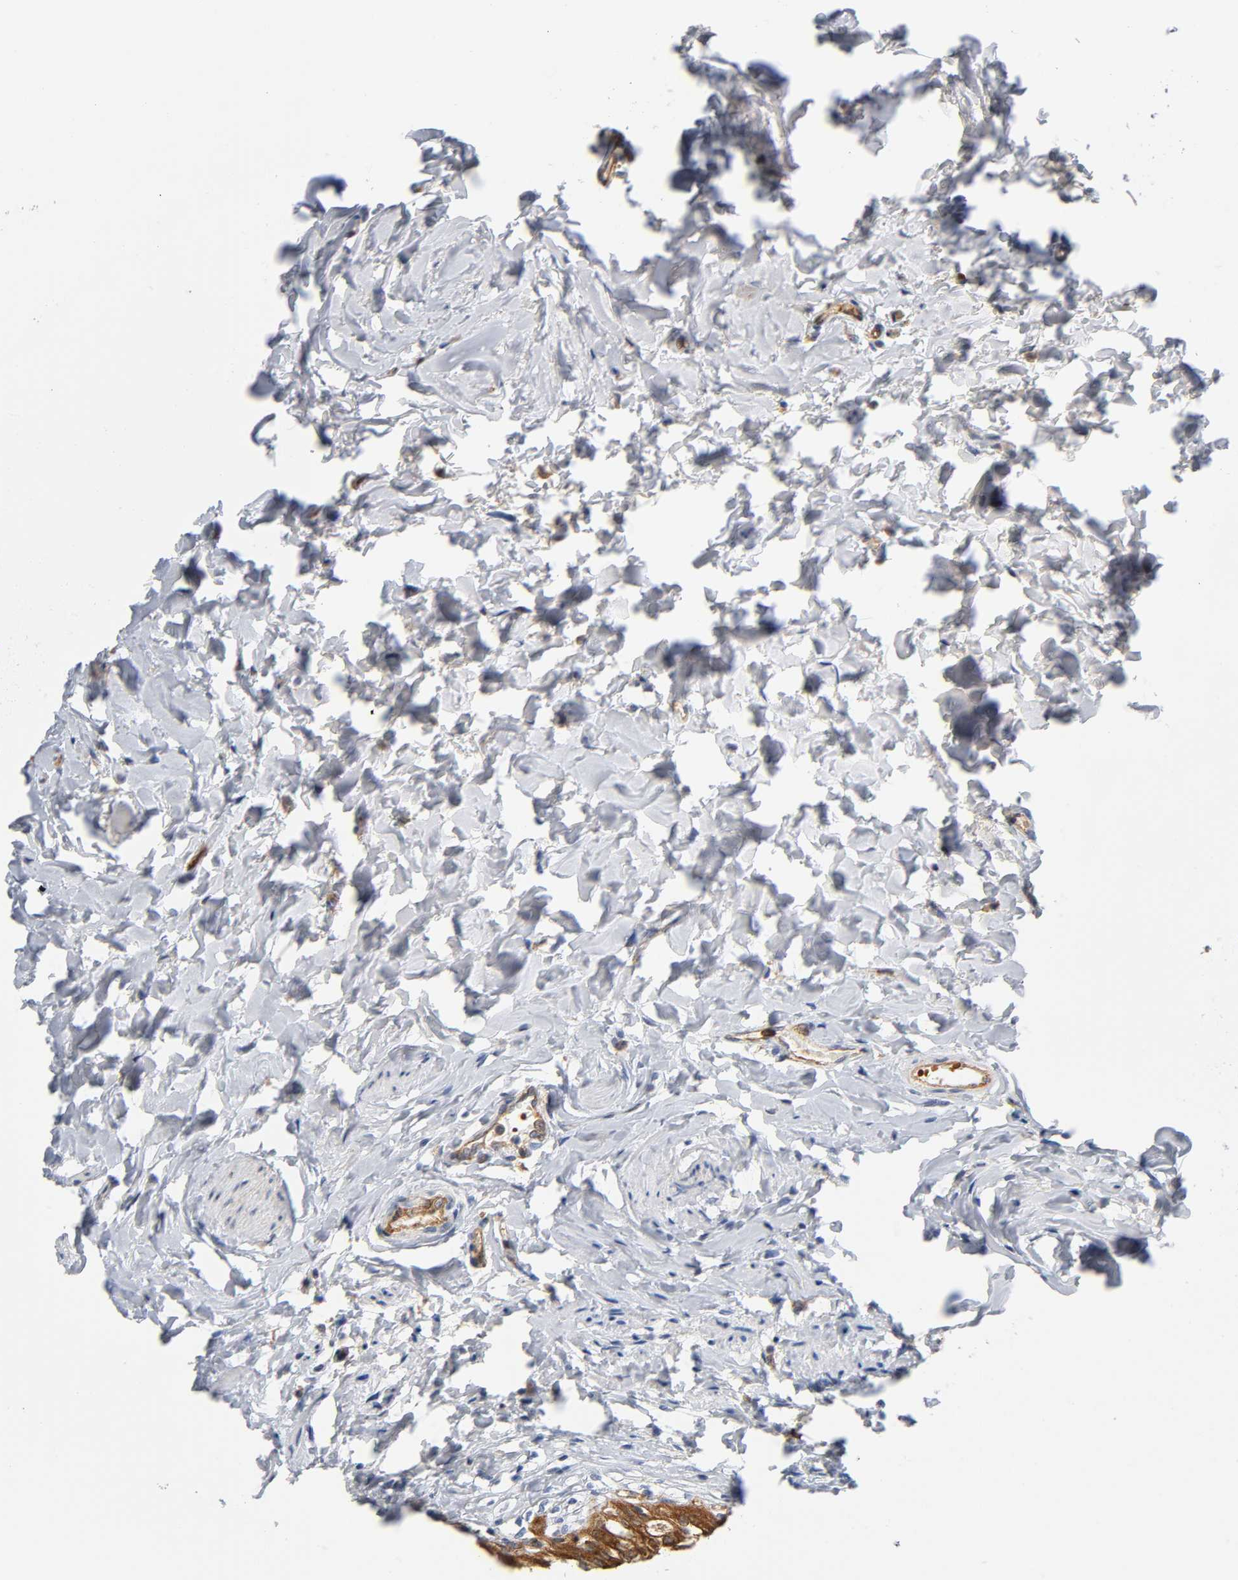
{"staining": {"intensity": "strong", "quantity": ">75%", "location": "cytoplasmic/membranous"}, "tissue": "urinary bladder", "cell_type": "Urothelial cells", "image_type": "normal", "snomed": [{"axis": "morphology", "description": "Normal tissue, NOS"}, {"axis": "topography", "description": "Urinary bladder"}], "caption": "This image reveals benign urinary bladder stained with IHC to label a protein in brown. The cytoplasmic/membranous of urothelial cells show strong positivity for the protein. Nuclei are counter-stained blue.", "gene": "CD2AP", "patient": {"sex": "female", "age": 80}}